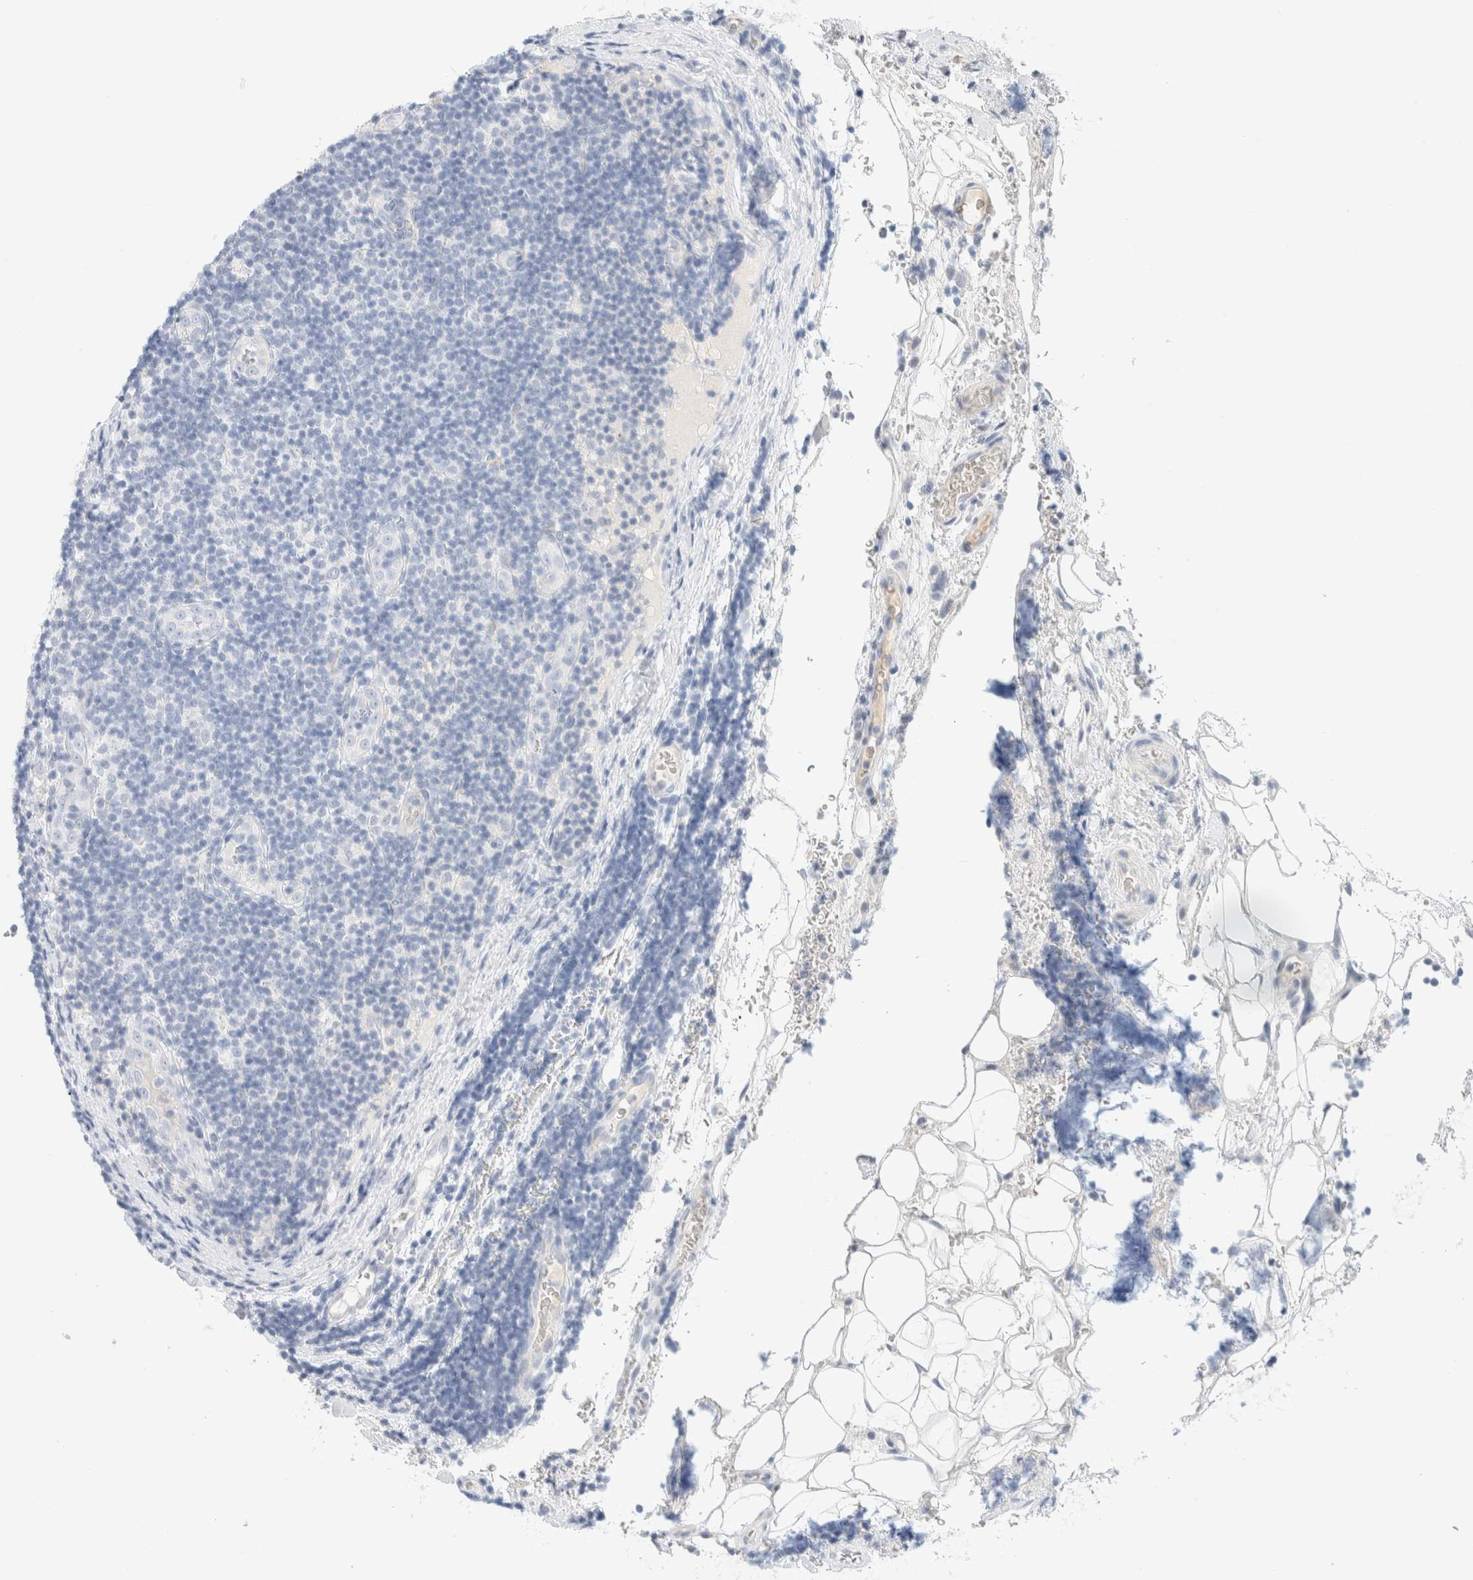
{"staining": {"intensity": "negative", "quantity": "none", "location": "none"}, "tissue": "lymphoma", "cell_type": "Tumor cells", "image_type": "cancer", "snomed": [{"axis": "morphology", "description": "Malignant lymphoma, non-Hodgkin's type, Low grade"}, {"axis": "topography", "description": "Lymph node"}], "caption": "An immunohistochemistry photomicrograph of low-grade malignant lymphoma, non-Hodgkin's type is shown. There is no staining in tumor cells of low-grade malignant lymphoma, non-Hodgkin's type.", "gene": "HEXD", "patient": {"sex": "male", "age": 83}}